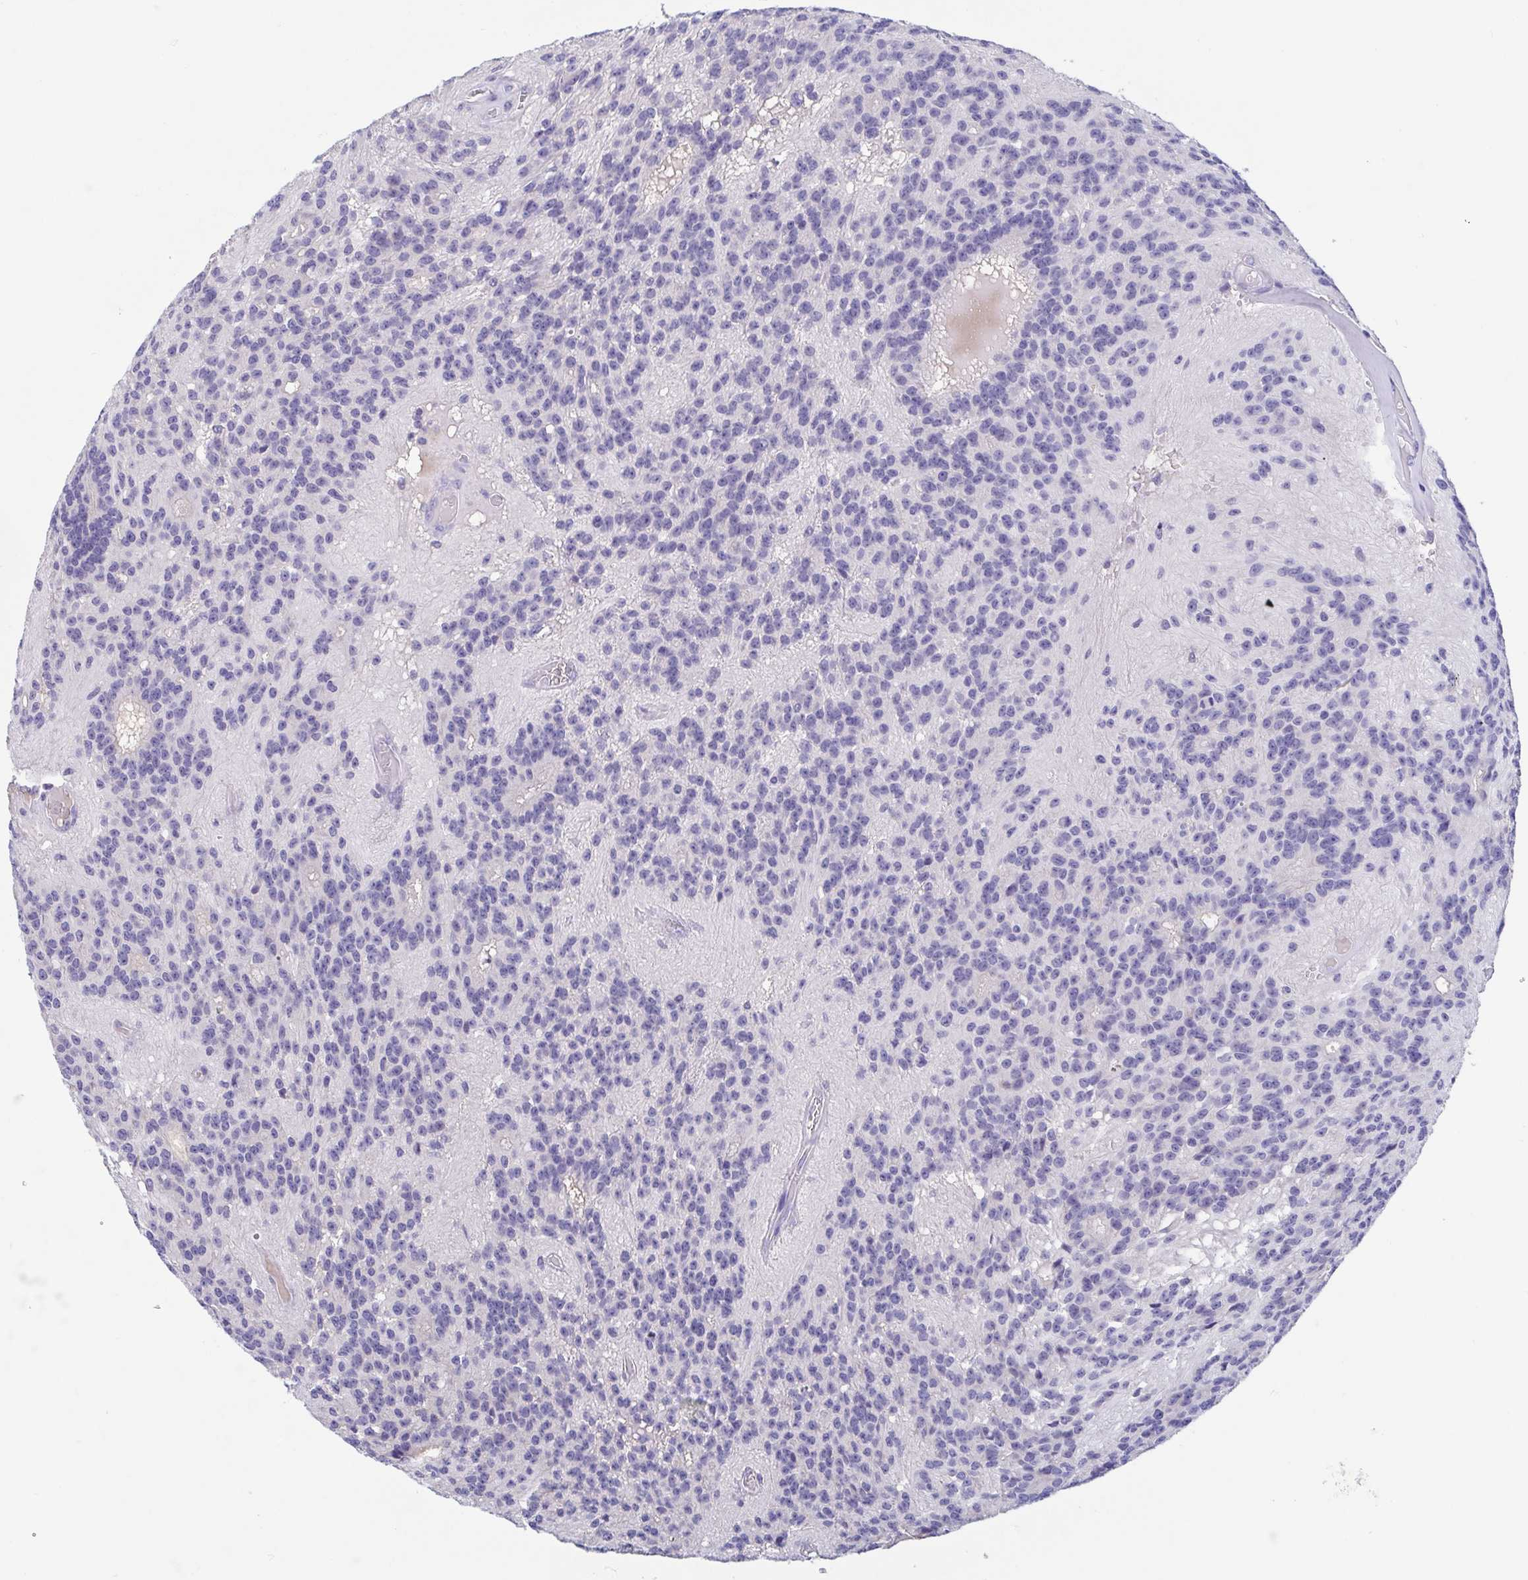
{"staining": {"intensity": "negative", "quantity": "none", "location": "none"}, "tissue": "glioma", "cell_type": "Tumor cells", "image_type": "cancer", "snomed": [{"axis": "morphology", "description": "Glioma, malignant, Low grade"}, {"axis": "topography", "description": "Brain"}], "caption": "This is an immunohistochemistry image of low-grade glioma (malignant). There is no expression in tumor cells.", "gene": "TREH", "patient": {"sex": "male", "age": 31}}